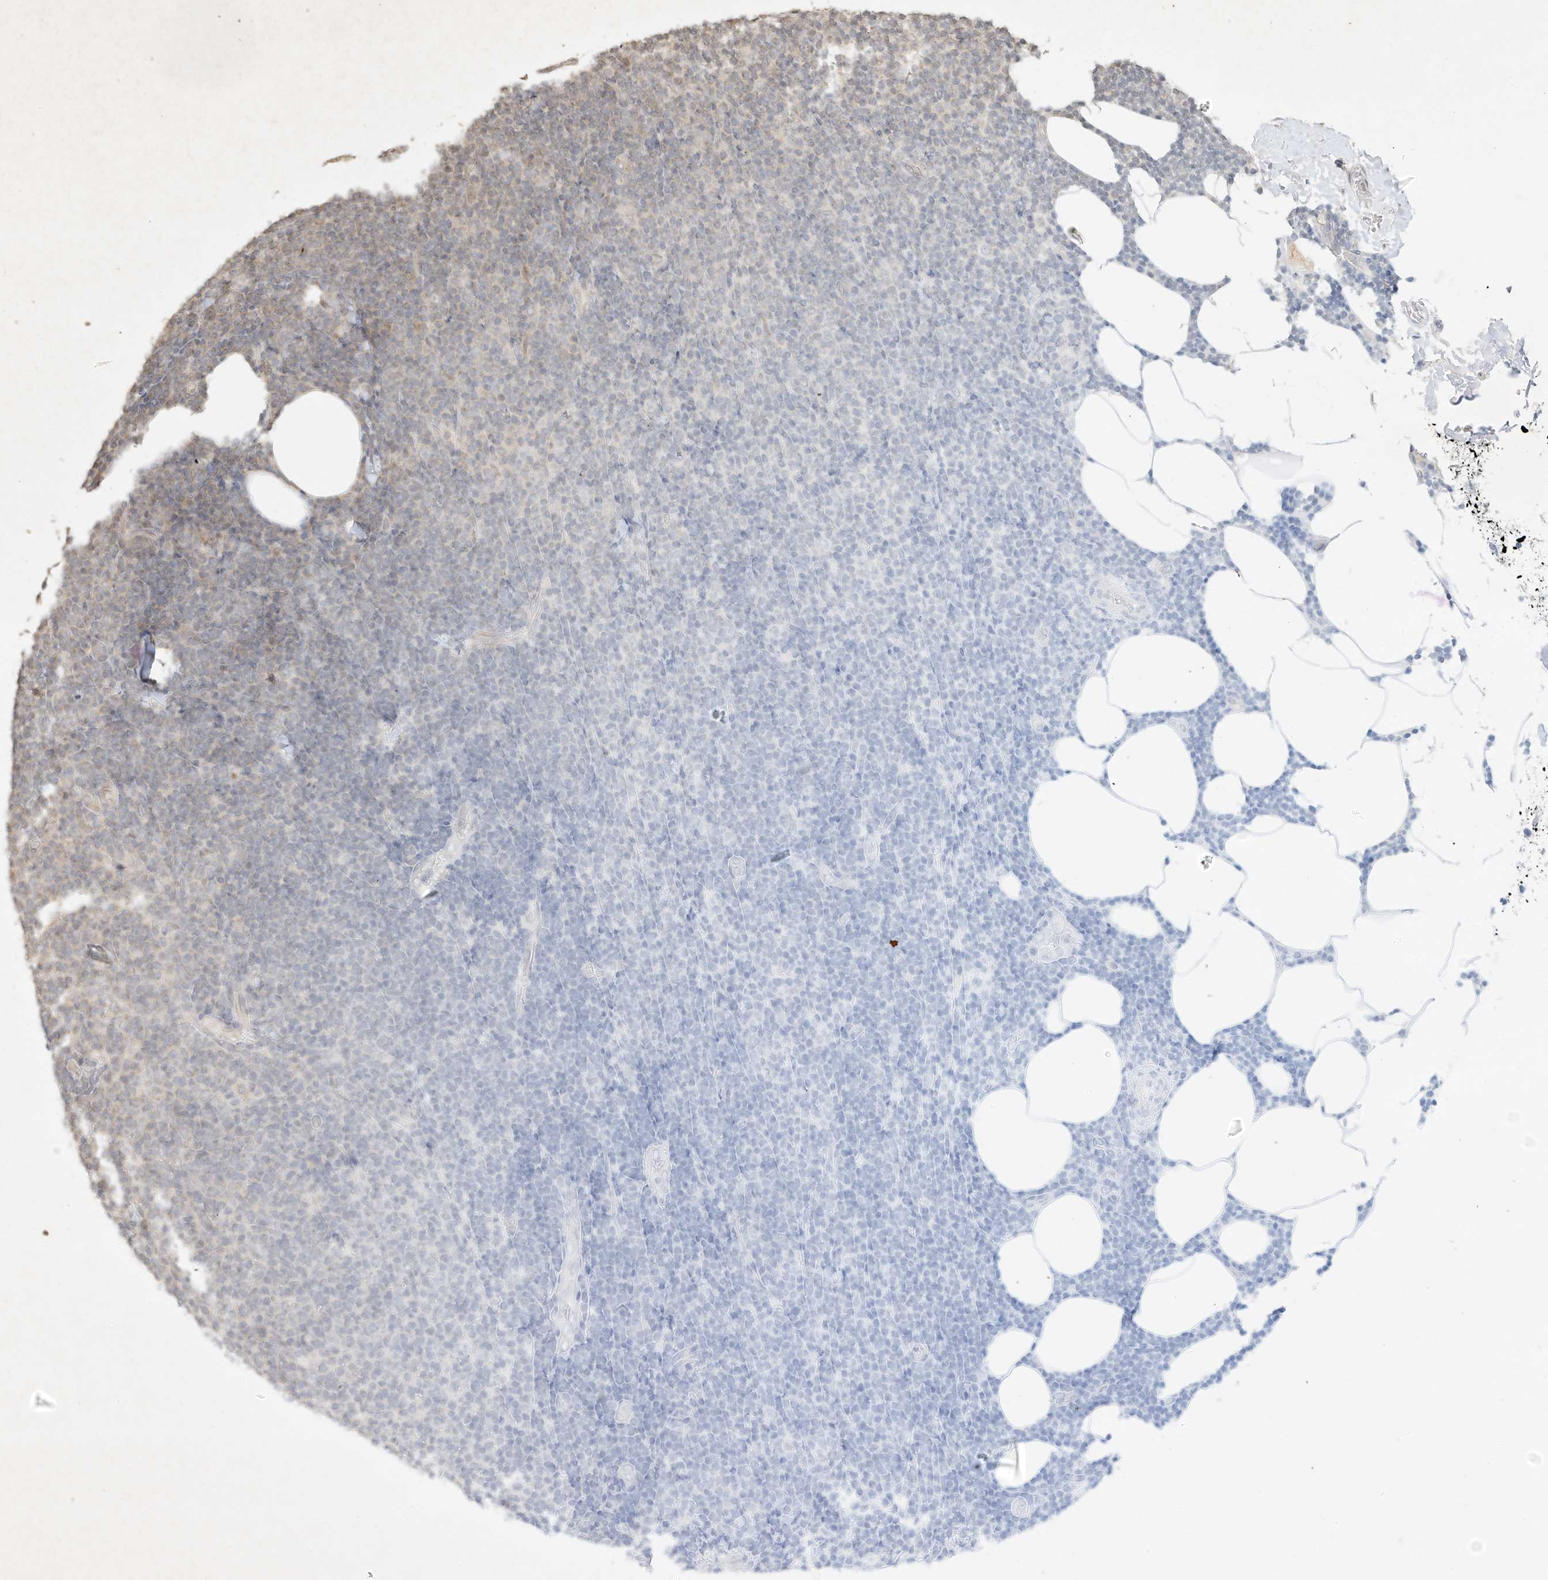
{"staining": {"intensity": "negative", "quantity": "none", "location": "none"}, "tissue": "lymphoma", "cell_type": "Tumor cells", "image_type": "cancer", "snomed": [{"axis": "morphology", "description": "Malignant lymphoma, non-Hodgkin's type, Low grade"}, {"axis": "topography", "description": "Lymph node"}], "caption": "Human malignant lymphoma, non-Hodgkin's type (low-grade) stained for a protein using immunohistochemistry (IHC) displays no expression in tumor cells.", "gene": "BTRC", "patient": {"sex": "male", "age": 66}}